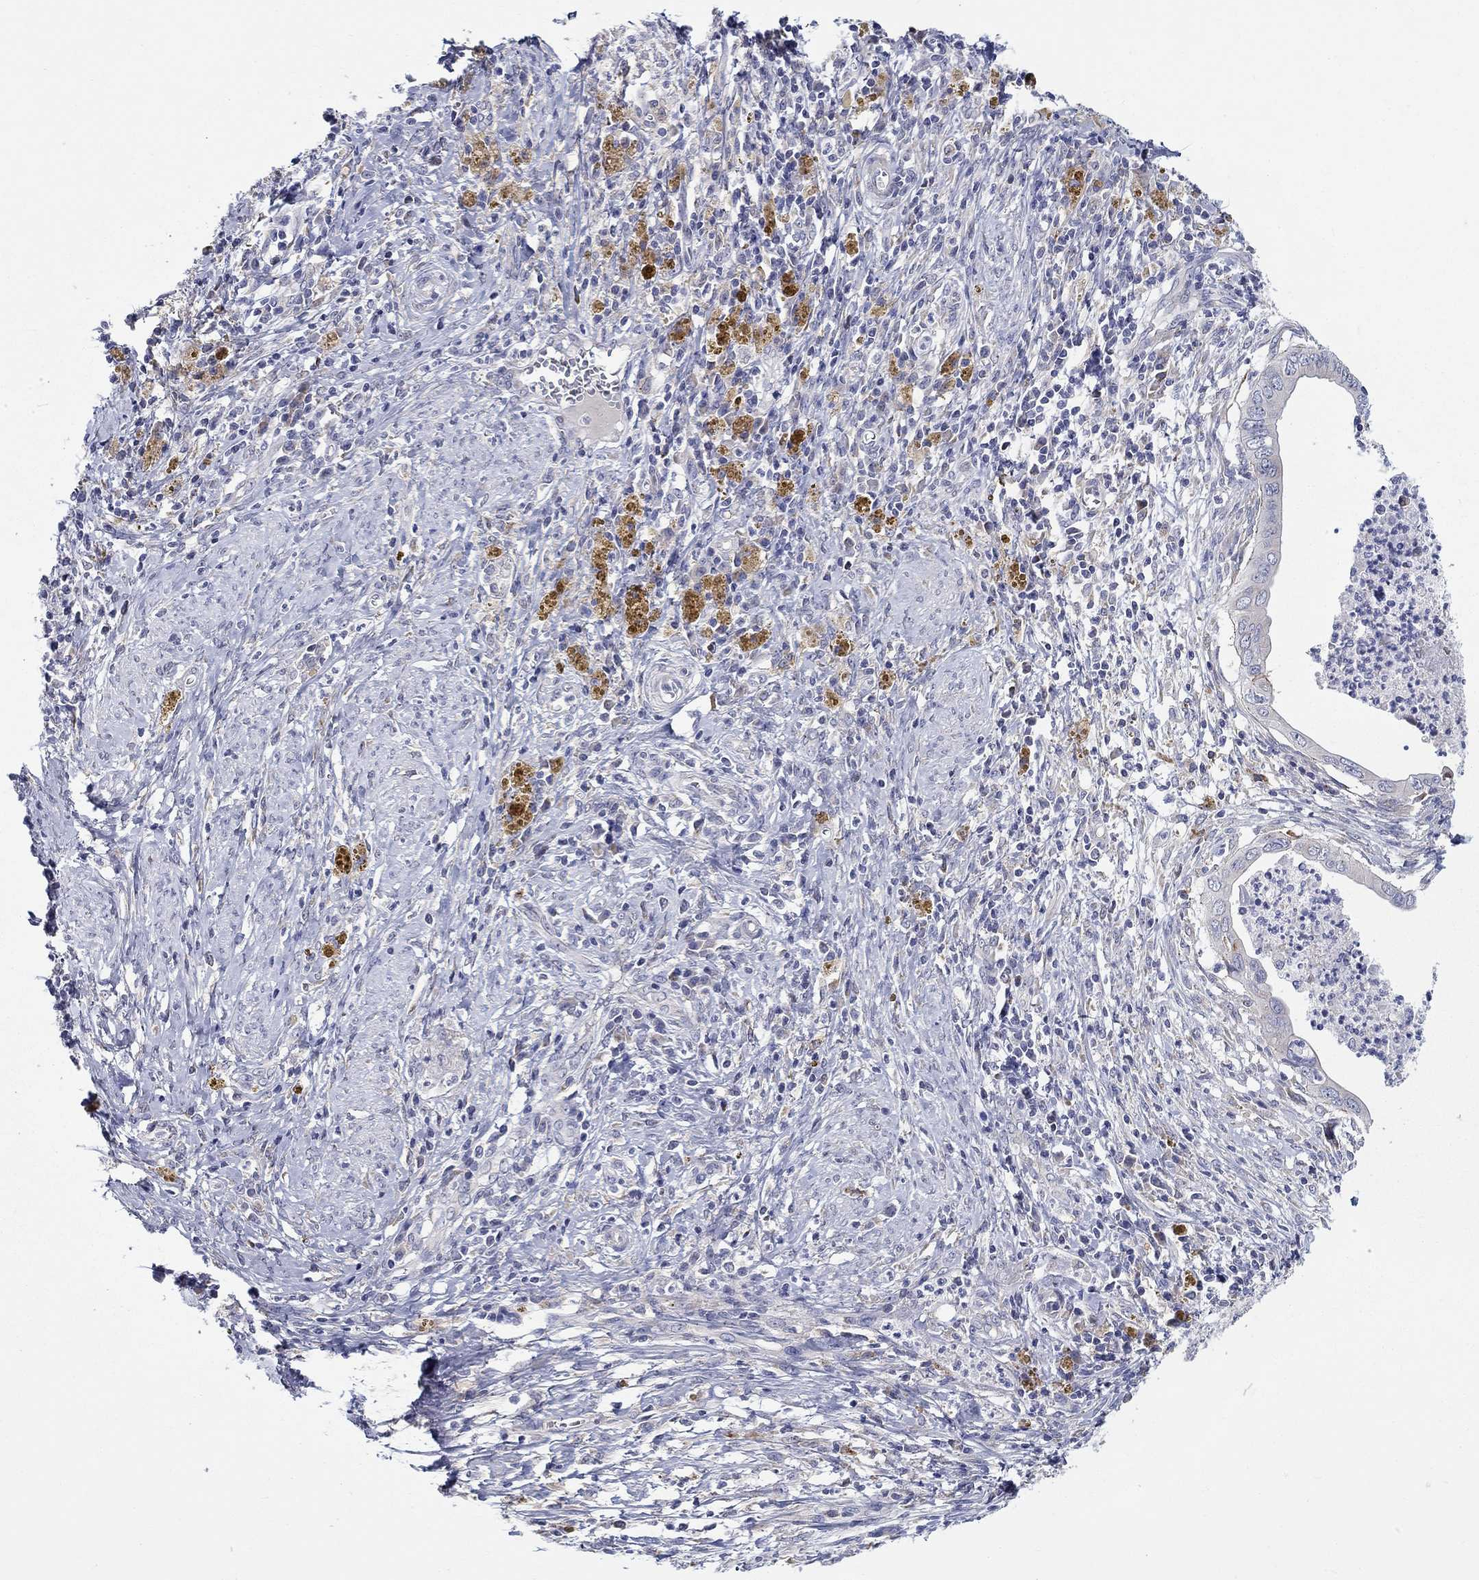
{"staining": {"intensity": "strong", "quantity": "<25%", "location": "cytoplasmic/membranous"}, "tissue": "cervical cancer", "cell_type": "Tumor cells", "image_type": "cancer", "snomed": [{"axis": "morphology", "description": "Adenocarcinoma, NOS"}, {"axis": "topography", "description": "Cervix"}], "caption": "Protein analysis of adenocarcinoma (cervical) tissue shows strong cytoplasmic/membranous positivity in approximately <25% of tumor cells. (DAB (3,3'-diaminobenzidine) IHC, brown staining for protein, blue staining for nuclei).", "gene": "QRFPR", "patient": {"sex": "female", "age": 42}}